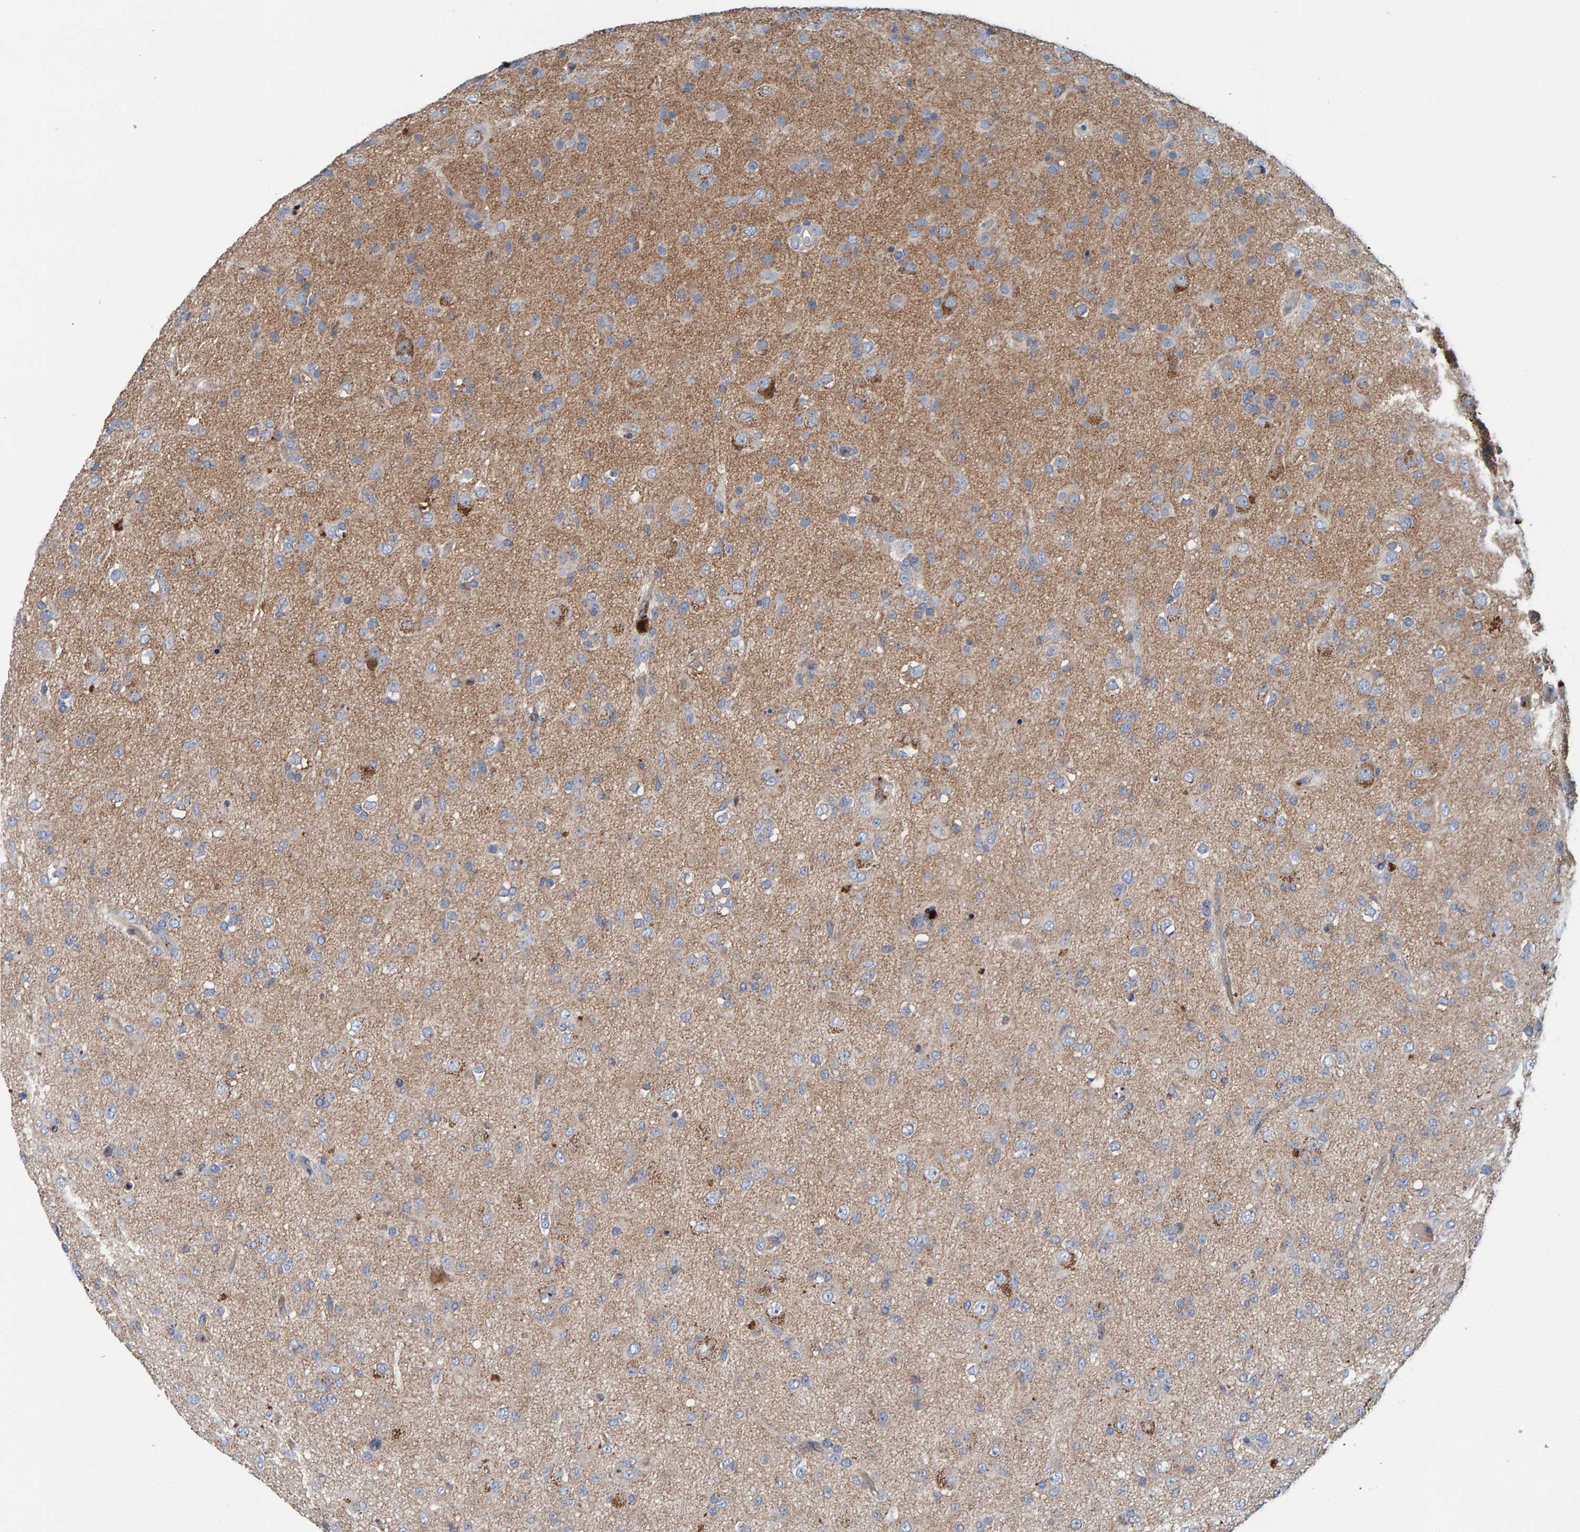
{"staining": {"intensity": "weak", "quantity": ">75%", "location": "cytoplasmic/membranous"}, "tissue": "glioma", "cell_type": "Tumor cells", "image_type": "cancer", "snomed": [{"axis": "morphology", "description": "Glioma, malignant, Low grade"}, {"axis": "topography", "description": "Brain"}], "caption": "Weak cytoplasmic/membranous staining is identified in about >75% of tumor cells in malignant glioma (low-grade). The protein is shown in brown color, while the nuclei are stained blue.", "gene": "MKLN1", "patient": {"sex": "male", "age": 65}}